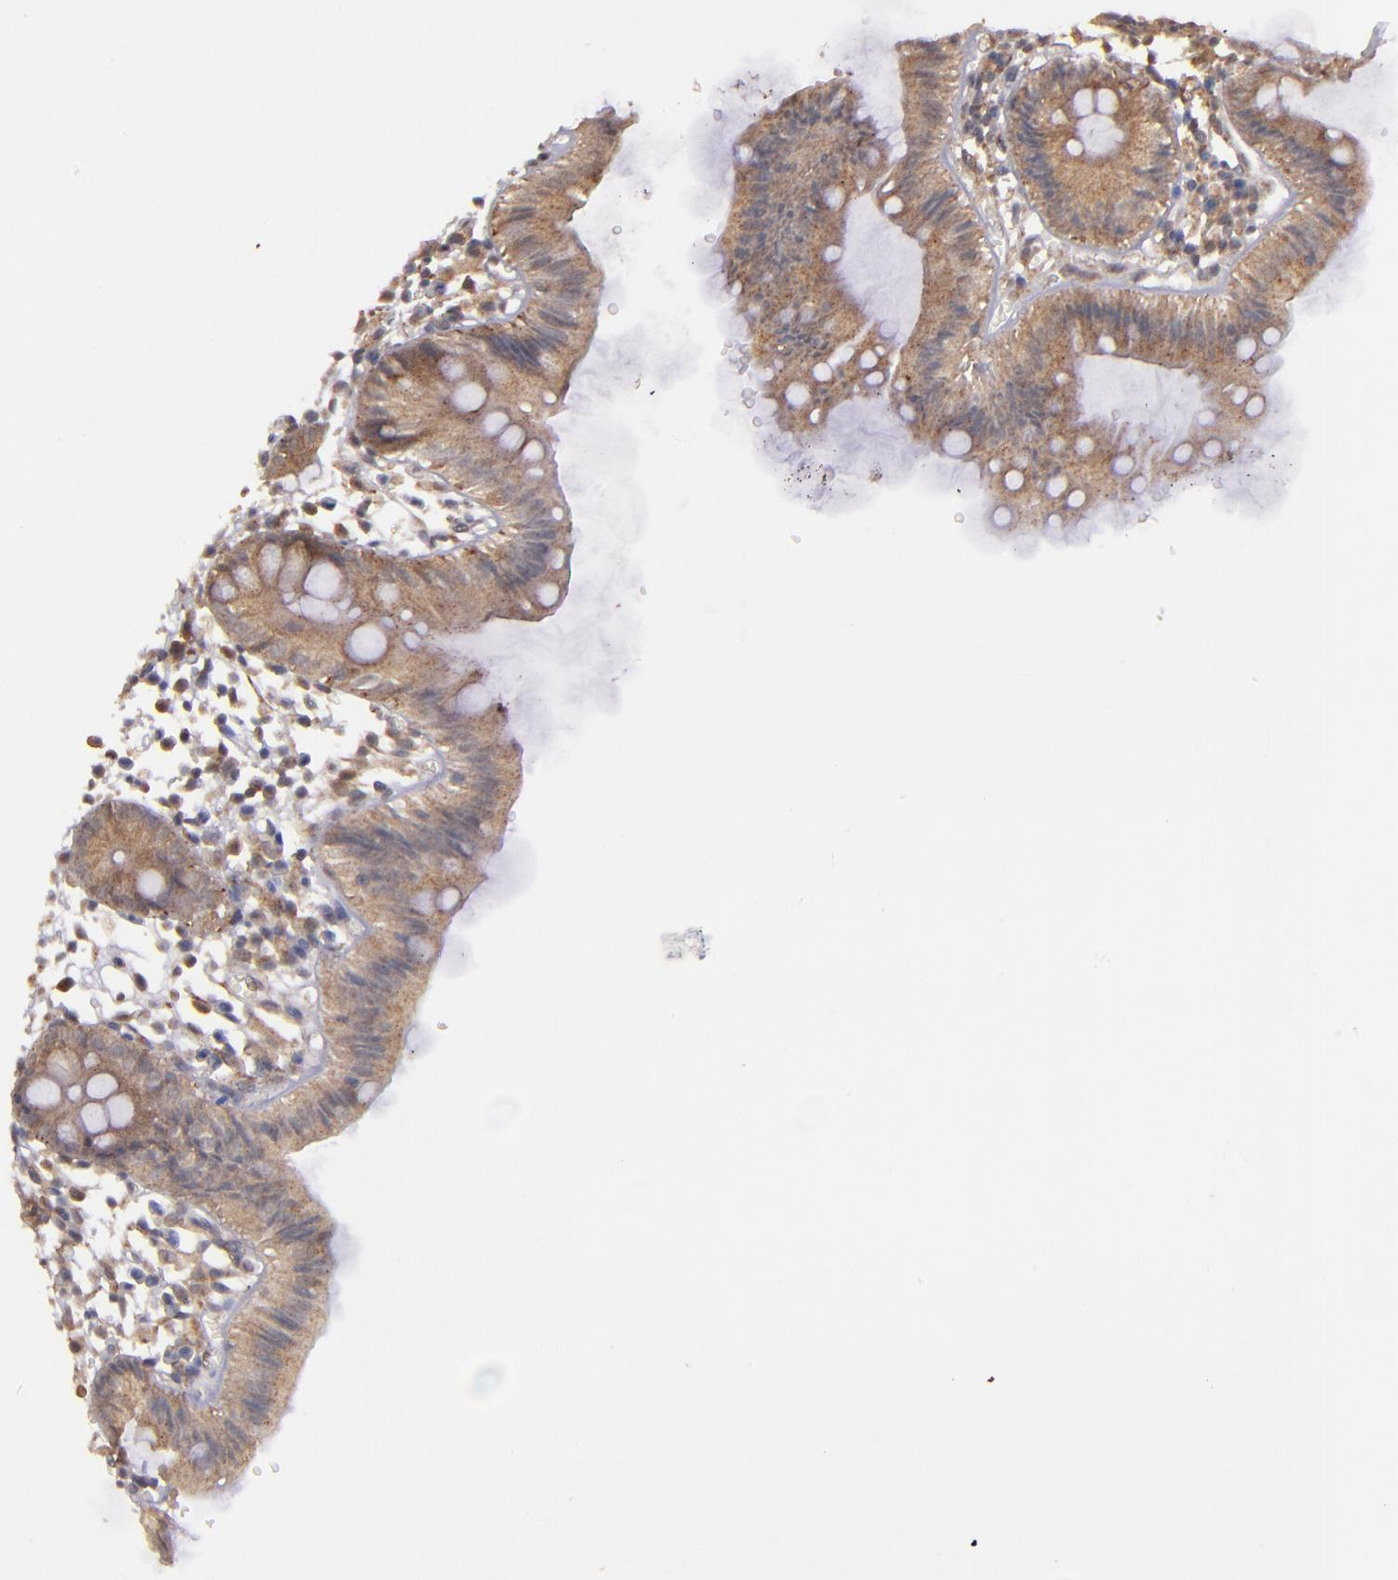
{"staining": {"intensity": "negative", "quantity": "none", "location": "none"}, "tissue": "colon", "cell_type": "Endothelial cells", "image_type": "normal", "snomed": [{"axis": "morphology", "description": "Normal tissue, NOS"}, {"axis": "topography", "description": "Colon"}], "caption": "This is an immunohistochemistry micrograph of benign human colon. There is no expression in endothelial cells.", "gene": "ZFYVE1", "patient": {"sex": "male", "age": 14}}